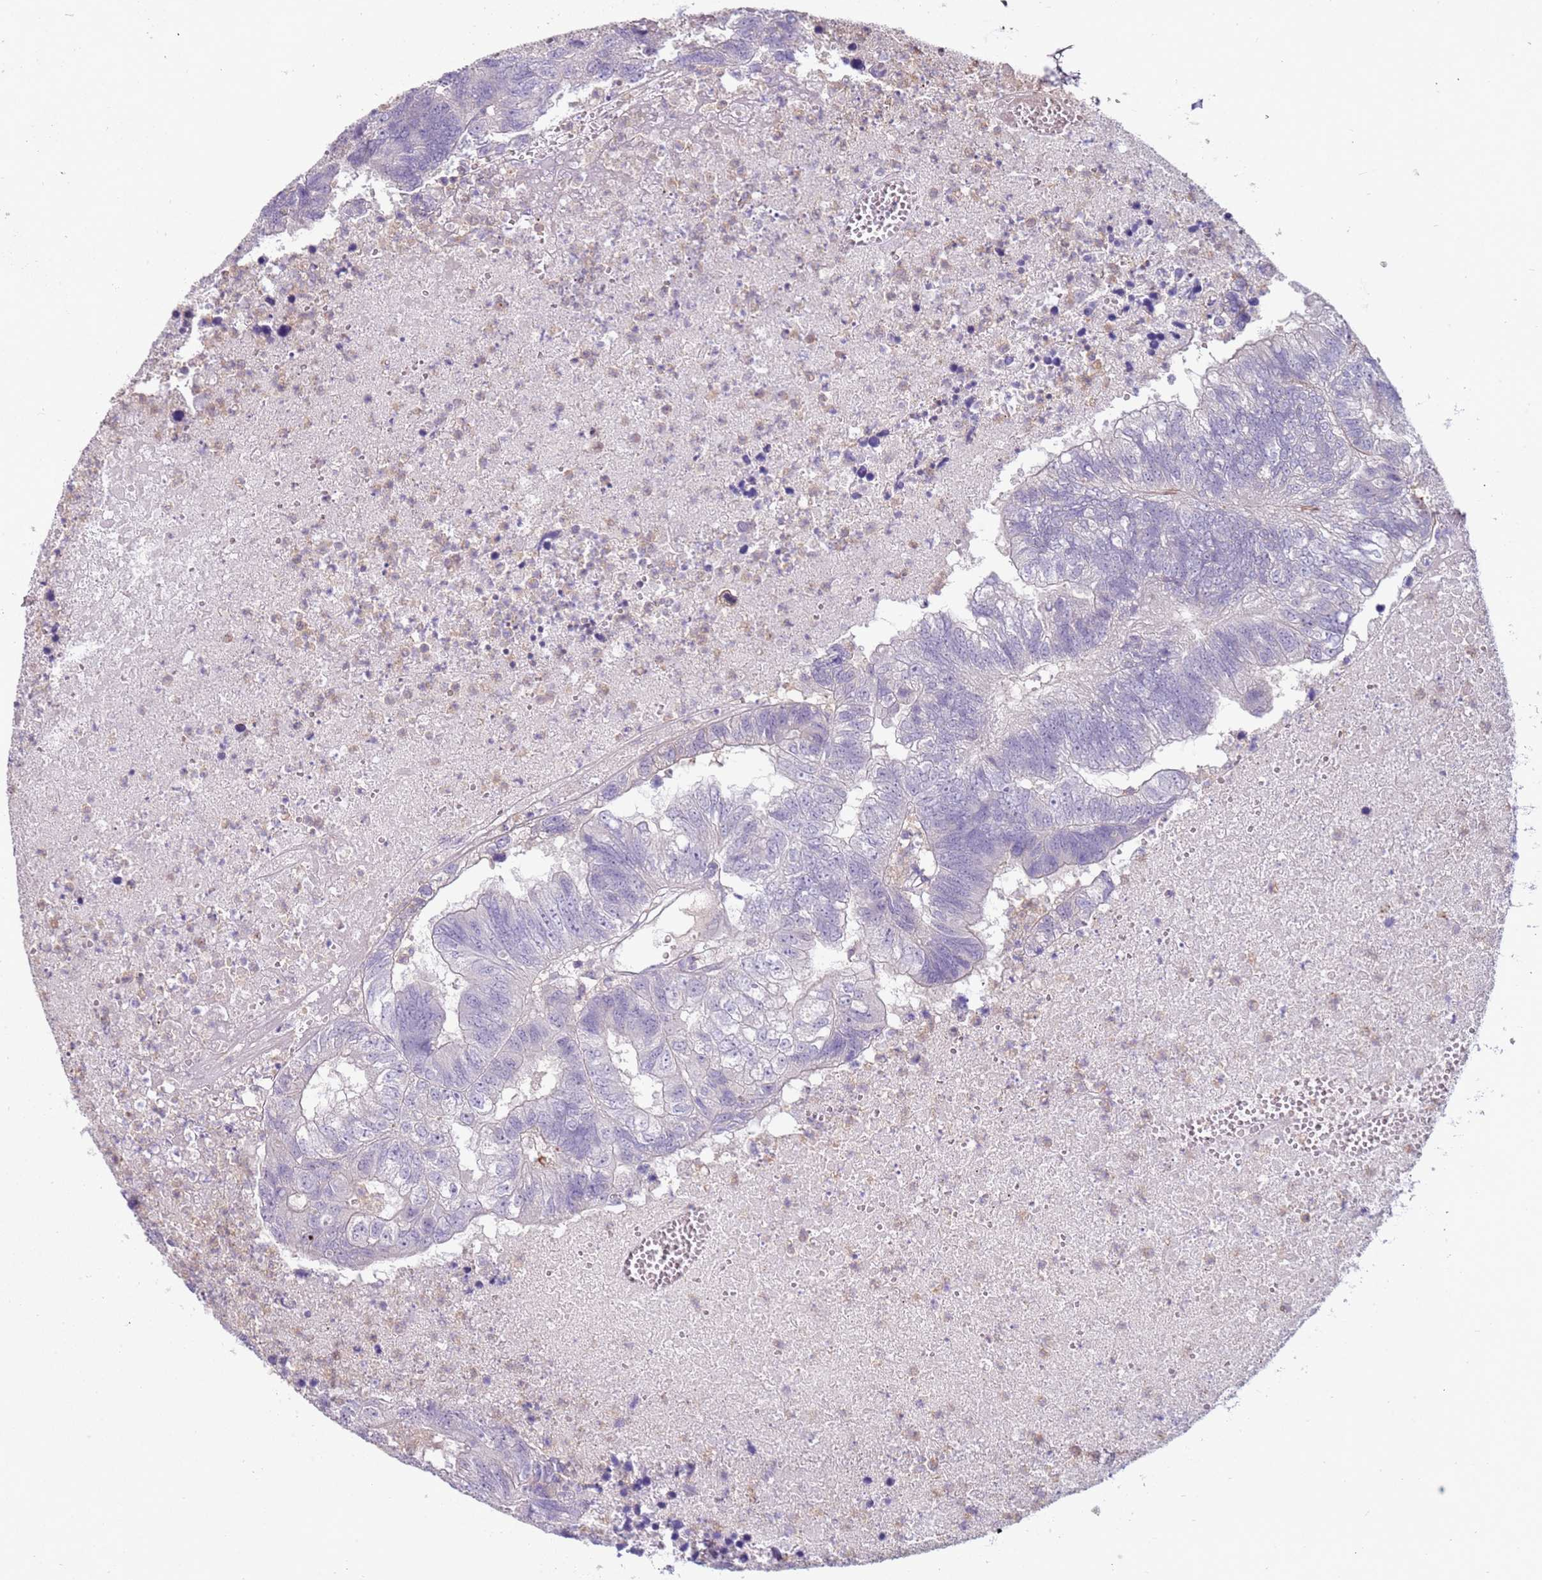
{"staining": {"intensity": "negative", "quantity": "none", "location": "none"}, "tissue": "colorectal cancer", "cell_type": "Tumor cells", "image_type": "cancer", "snomed": [{"axis": "morphology", "description": "Adenocarcinoma, NOS"}, {"axis": "topography", "description": "Colon"}], "caption": "Immunohistochemistry (IHC) of colorectal adenocarcinoma displays no expression in tumor cells. Nuclei are stained in blue.", "gene": "ARHGAP5", "patient": {"sex": "female", "age": 48}}